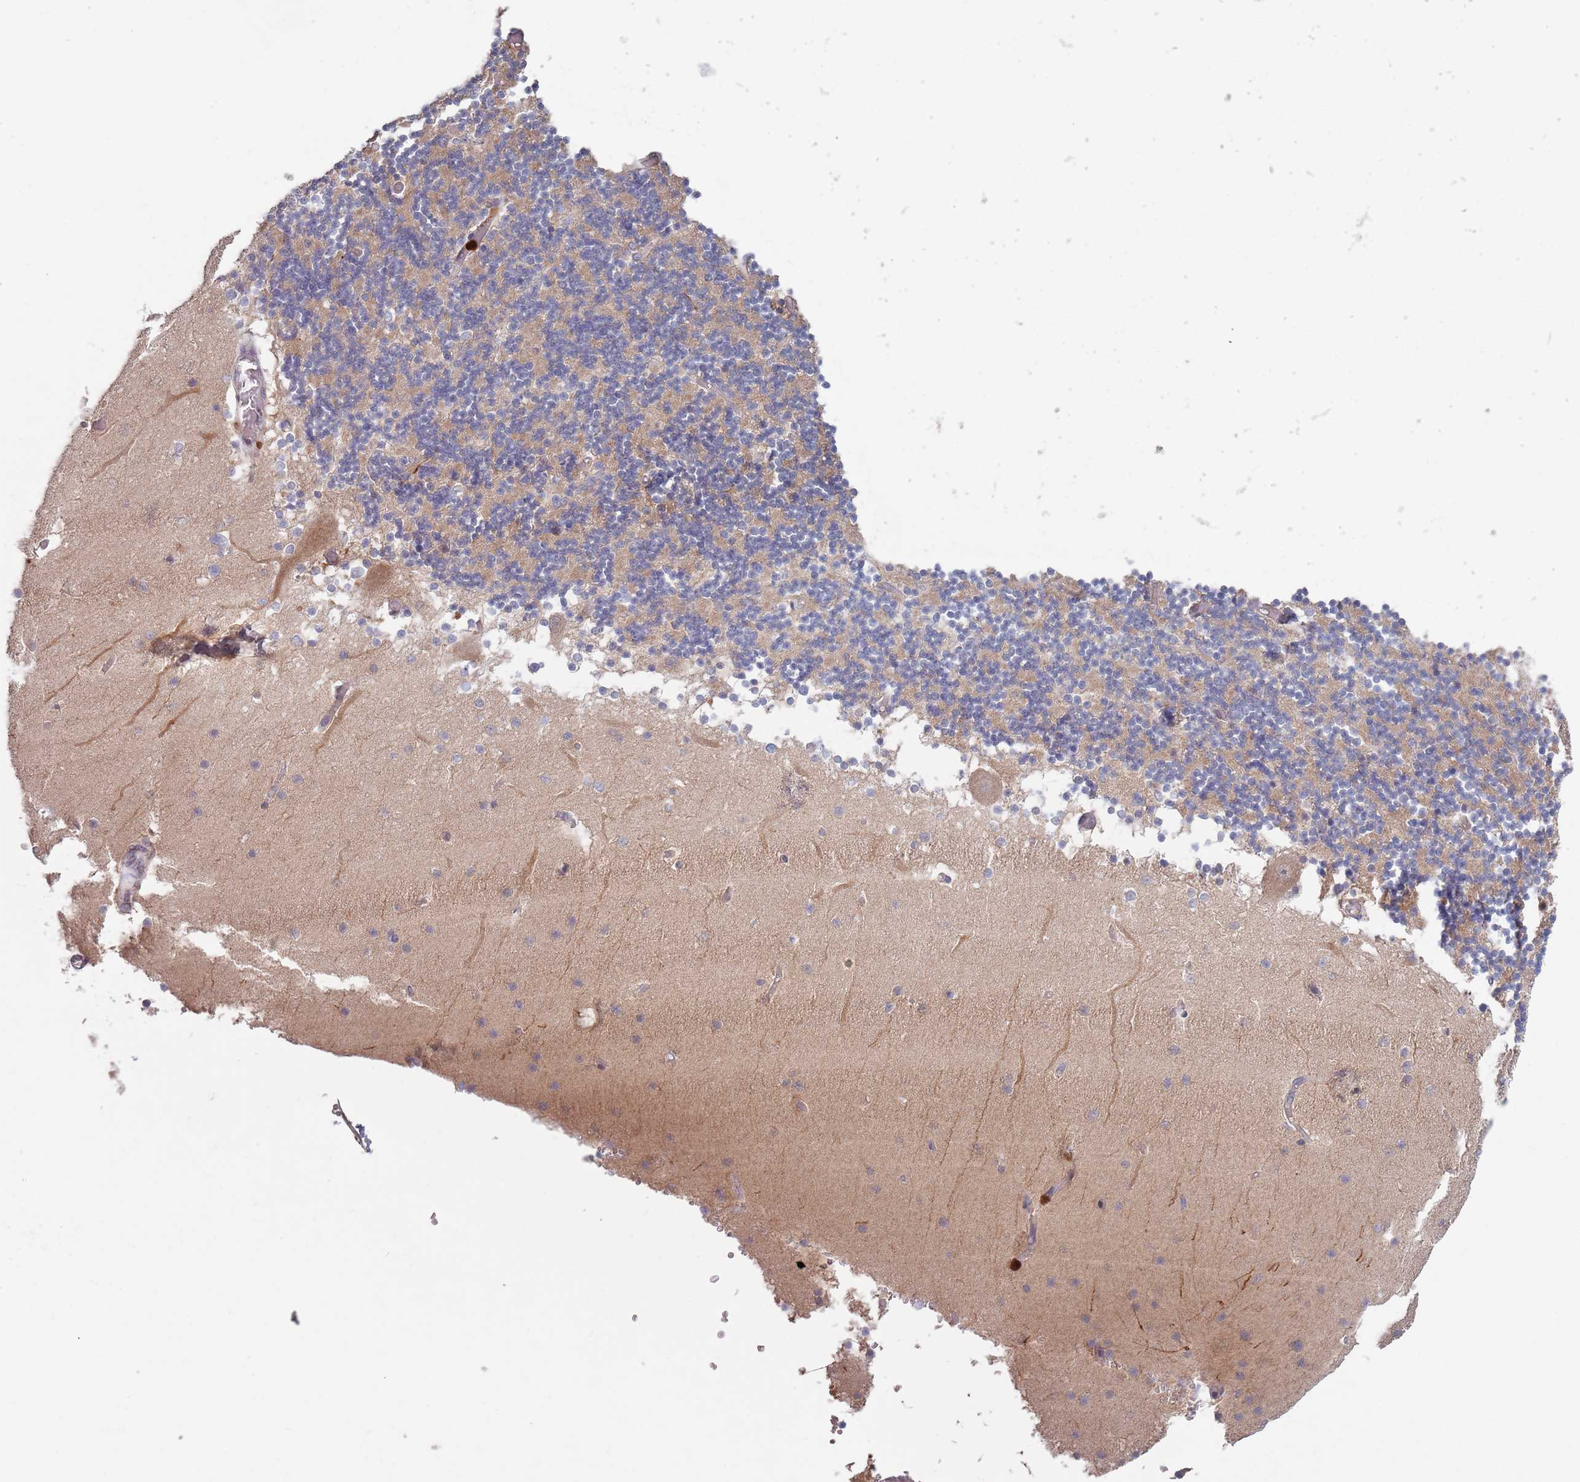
{"staining": {"intensity": "weak", "quantity": ">75%", "location": "cytoplasmic/membranous"}, "tissue": "cerebellum", "cell_type": "Cells in granular layer", "image_type": "normal", "snomed": [{"axis": "morphology", "description": "Normal tissue, NOS"}, {"axis": "topography", "description": "Cerebellum"}], "caption": "The image exhibits a brown stain indicating the presence of a protein in the cytoplasmic/membranous of cells in granular layer in cerebellum. The staining was performed using DAB, with brown indicating positive protein expression. Nuclei are stained blue with hematoxylin.", "gene": "TYW1B", "patient": {"sex": "female", "age": 28}}